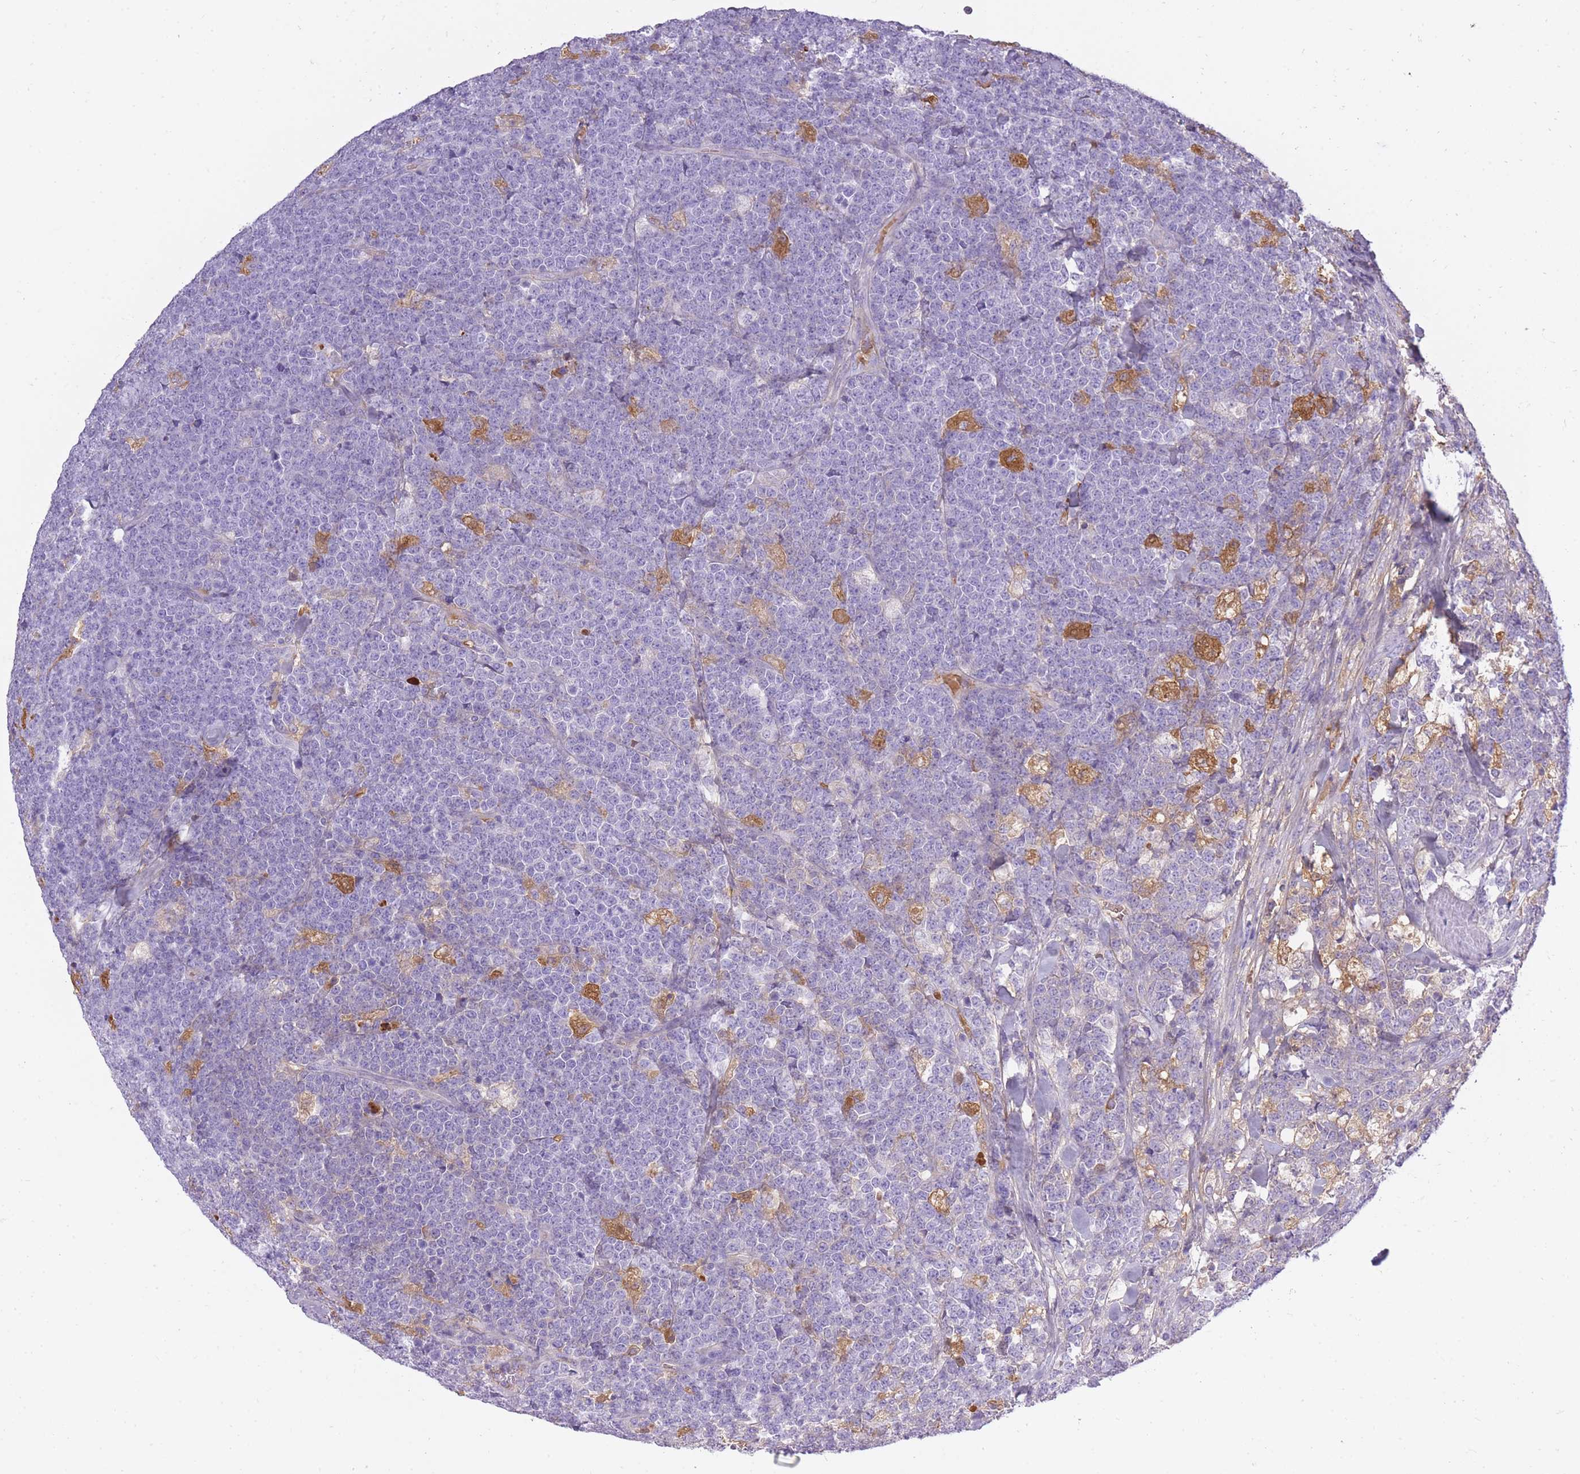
{"staining": {"intensity": "negative", "quantity": "none", "location": "none"}, "tissue": "lymphoma", "cell_type": "Tumor cells", "image_type": "cancer", "snomed": [{"axis": "morphology", "description": "Malignant lymphoma, non-Hodgkin's type, High grade"}, {"axis": "topography", "description": "Small intestine"}, {"axis": "topography", "description": "Colon"}], "caption": "Immunohistochemistry histopathology image of neoplastic tissue: human lymphoma stained with DAB (3,3'-diaminobenzidine) reveals no significant protein positivity in tumor cells.", "gene": "IGKV1D-42", "patient": {"sex": "male", "age": 8}}